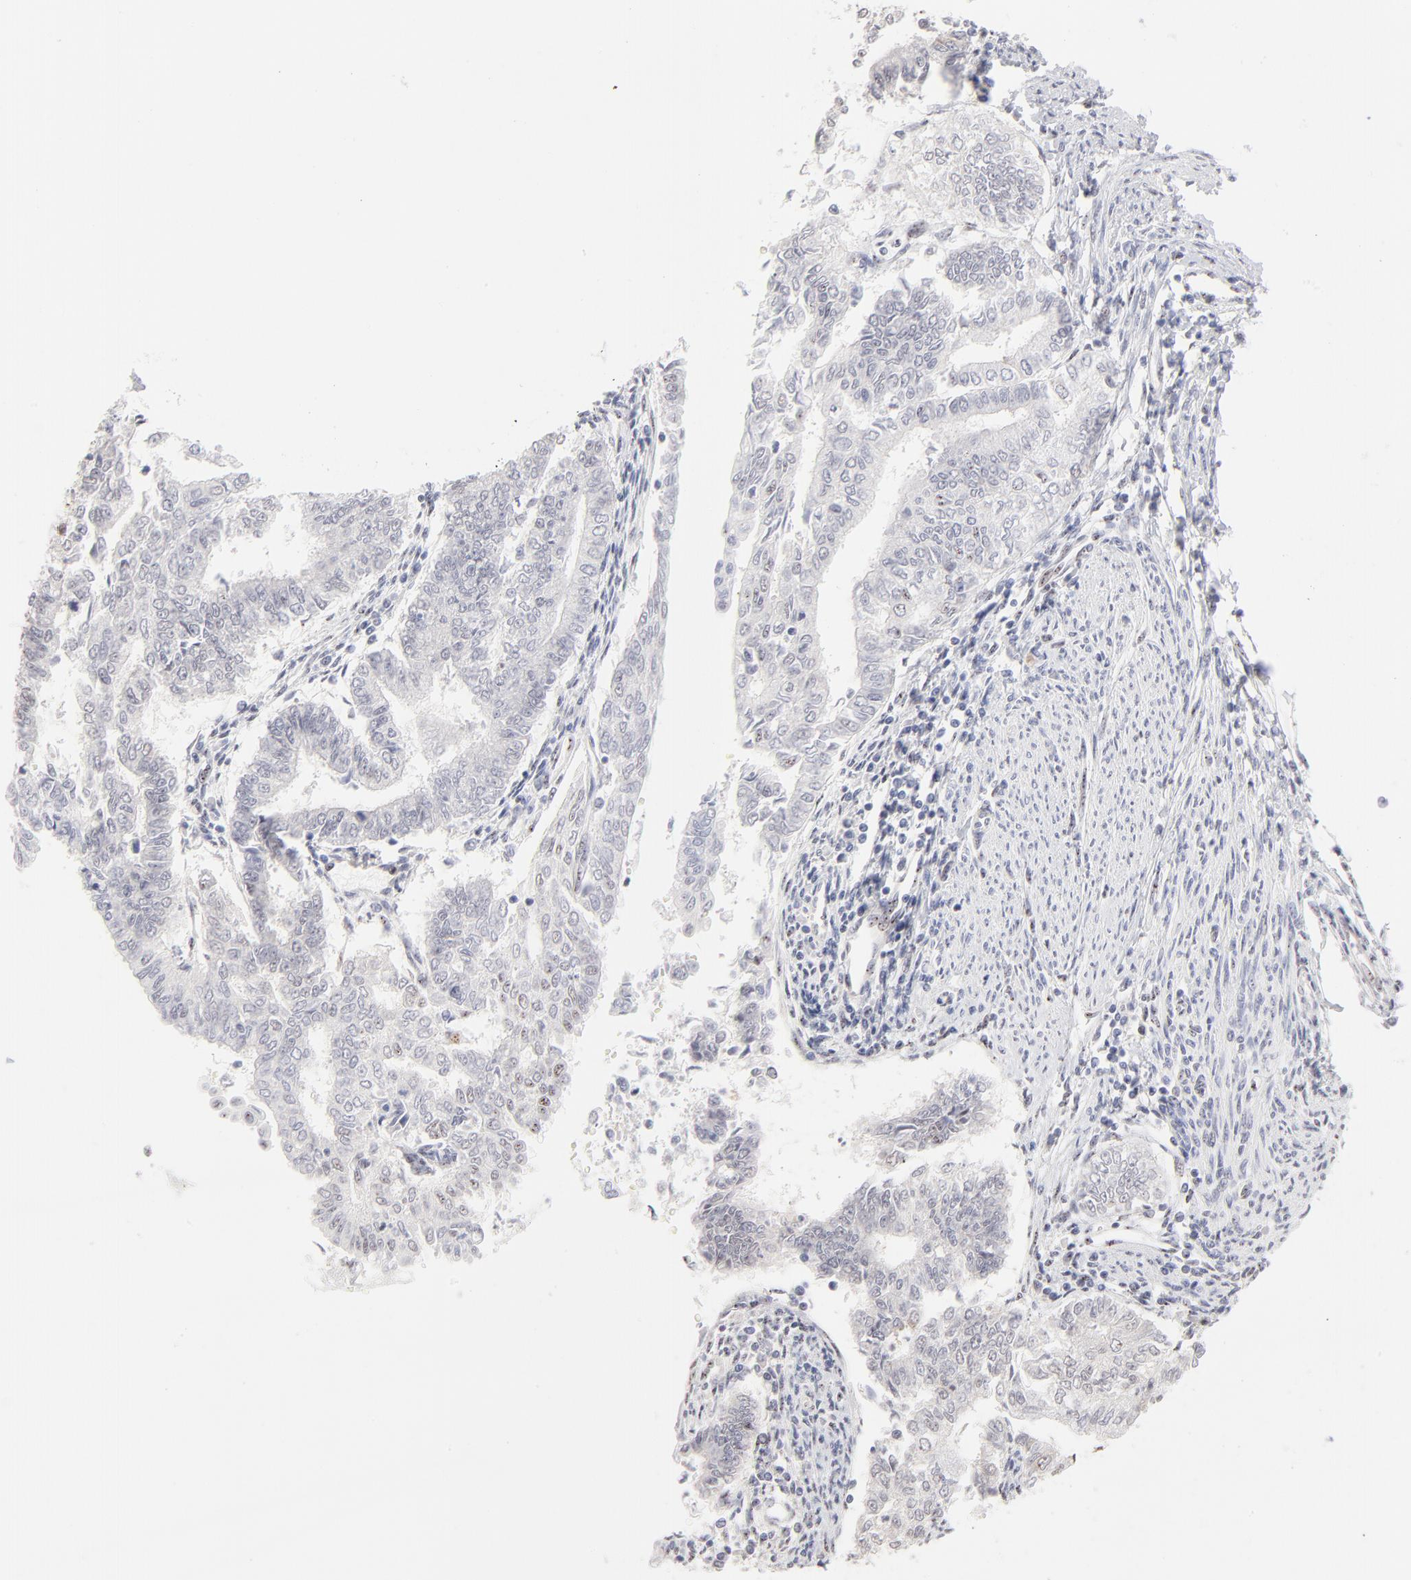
{"staining": {"intensity": "strong", "quantity": "<25%", "location": "nuclear"}, "tissue": "endometrial cancer", "cell_type": "Tumor cells", "image_type": "cancer", "snomed": [{"axis": "morphology", "description": "Adenocarcinoma, NOS"}, {"axis": "topography", "description": "Endometrium"}], "caption": "The photomicrograph exhibits staining of adenocarcinoma (endometrial), revealing strong nuclear protein positivity (brown color) within tumor cells. (DAB IHC, brown staining for protein, blue staining for nuclei).", "gene": "STAT3", "patient": {"sex": "female", "age": 66}}